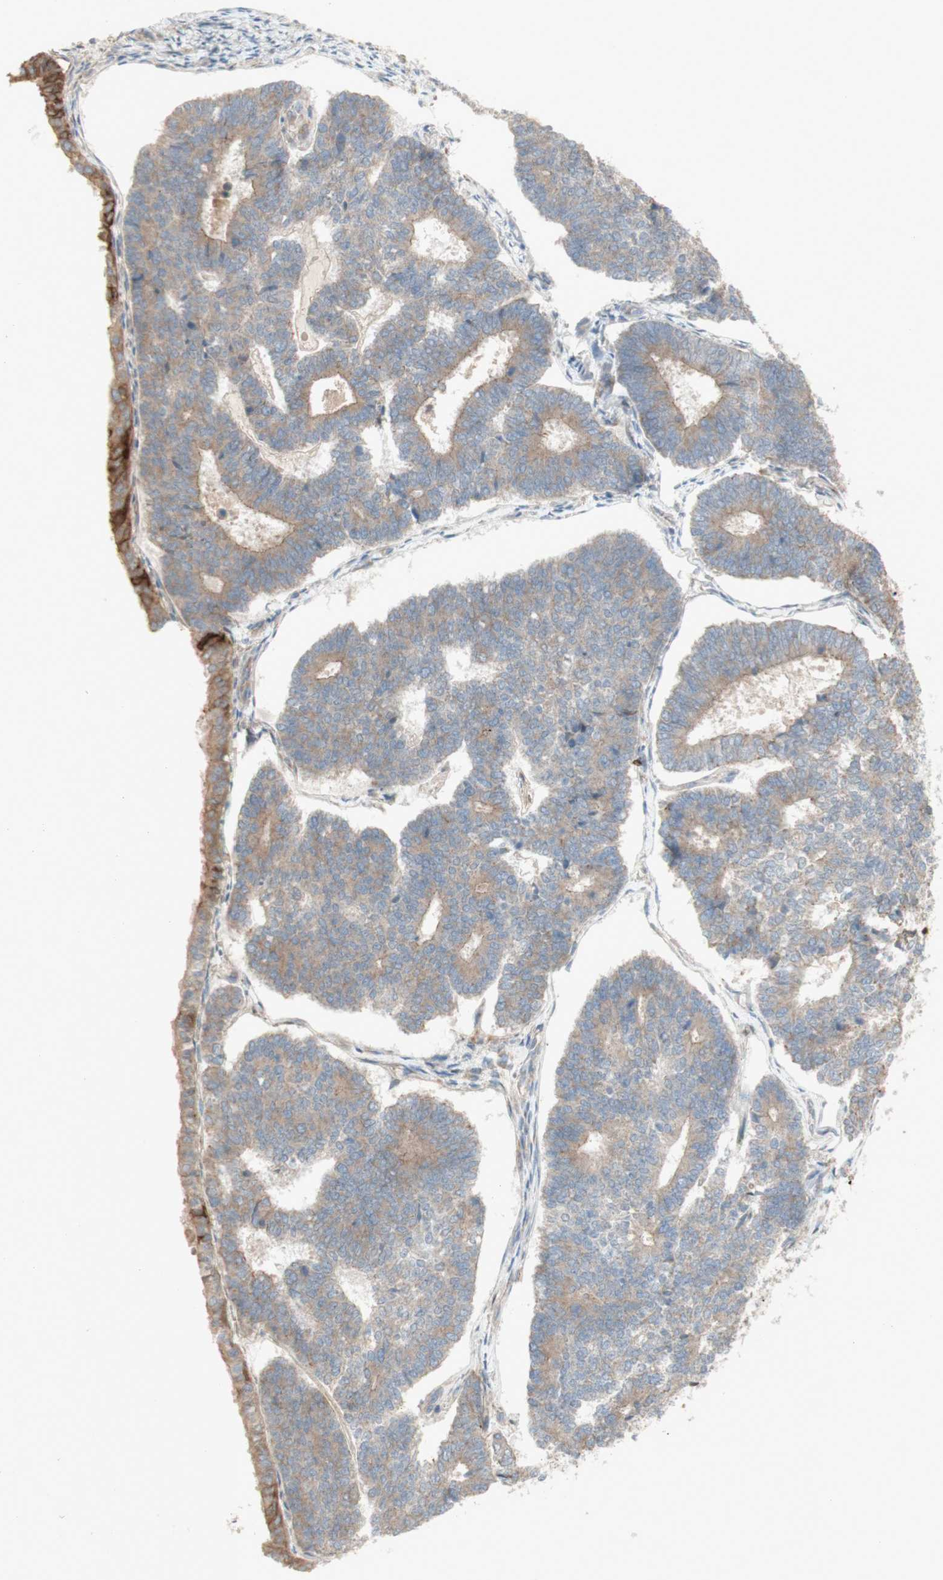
{"staining": {"intensity": "weak", "quantity": ">75%", "location": "cytoplasmic/membranous"}, "tissue": "endometrial cancer", "cell_type": "Tumor cells", "image_type": "cancer", "snomed": [{"axis": "morphology", "description": "Adenocarcinoma, NOS"}, {"axis": "topography", "description": "Endometrium"}], "caption": "Endometrial cancer (adenocarcinoma) stained for a protein shows weak cytoplasmic/membranous positivity in tumor cells.", "gene": "PTGER4", "patient": {"sex": "female", "age": 70}}